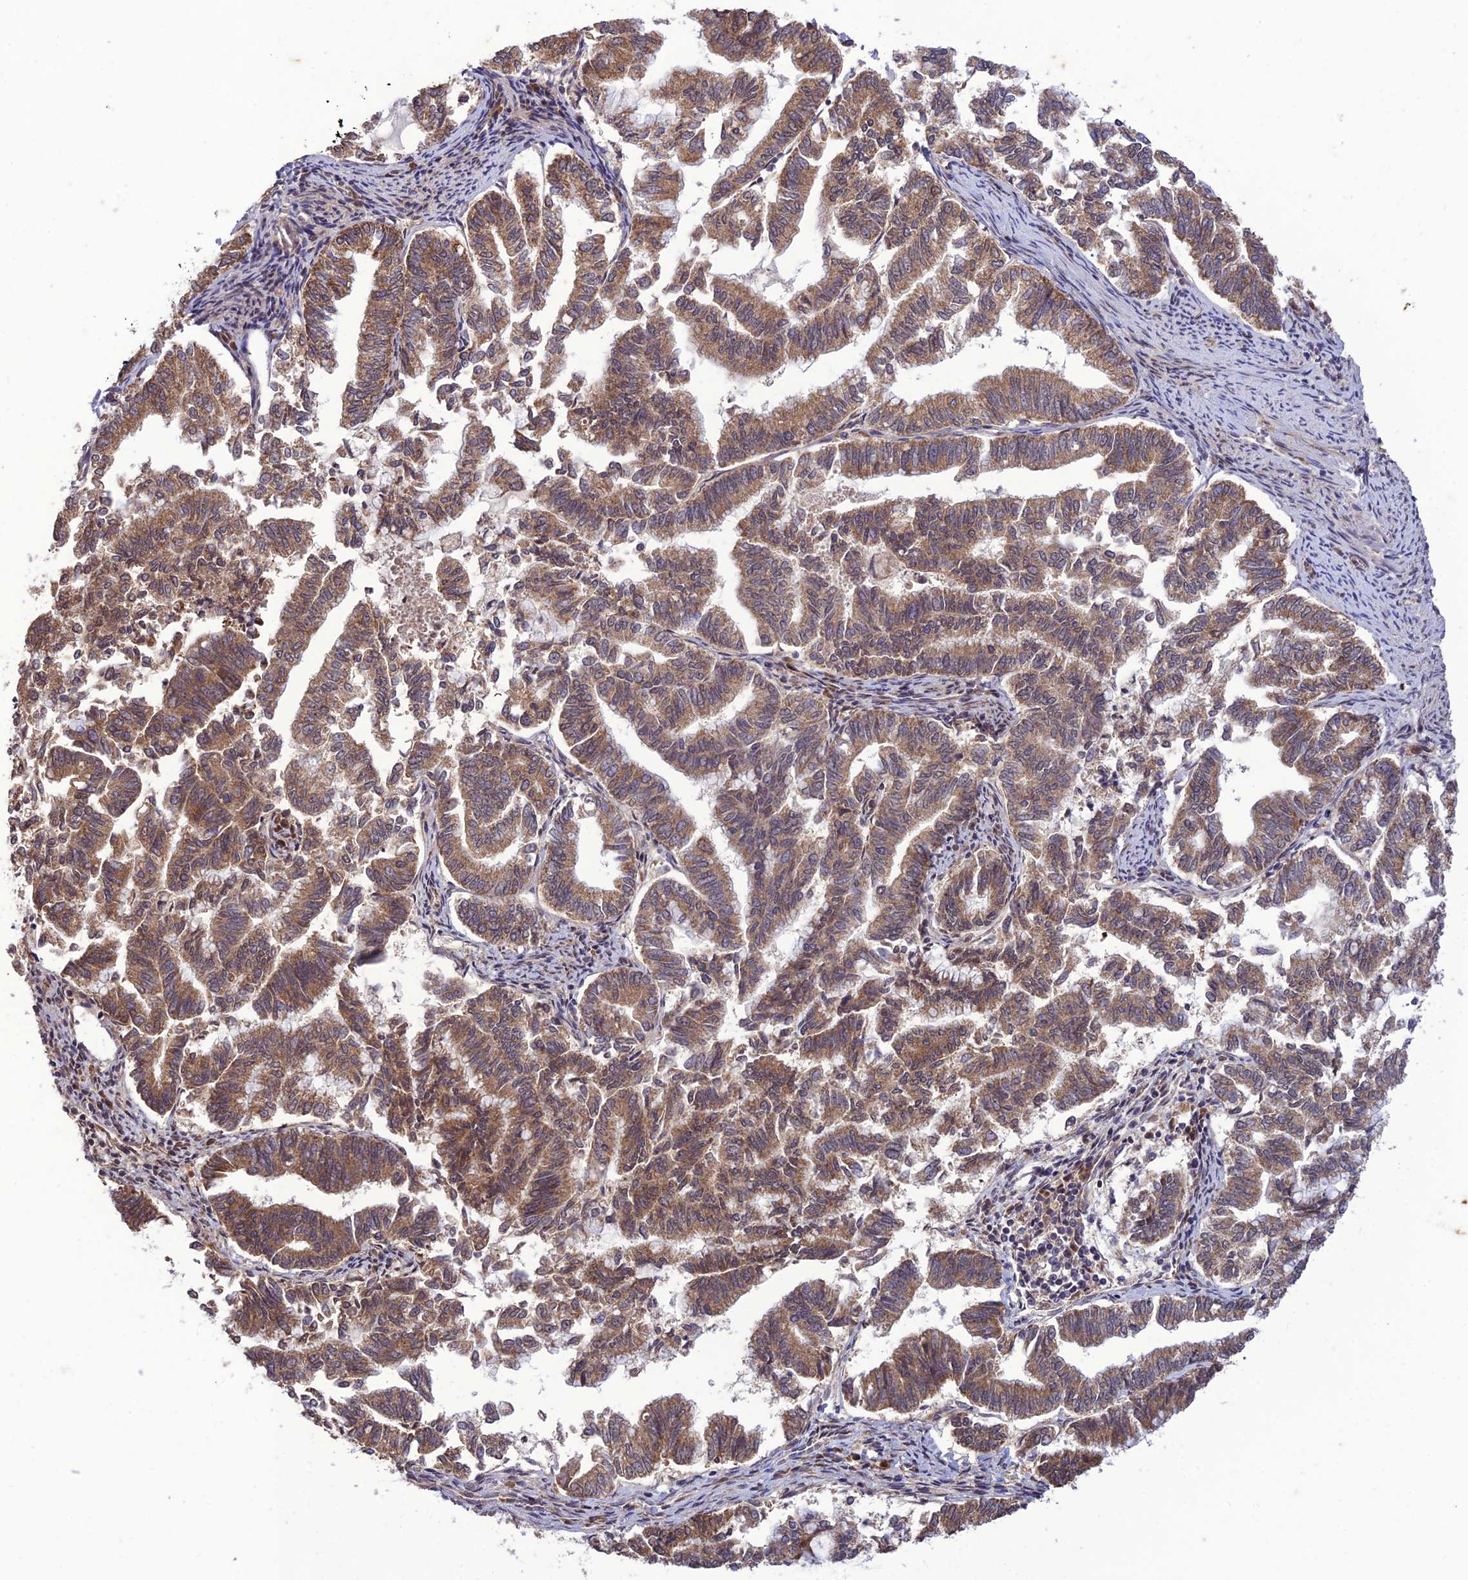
{"staining": {"intensity": "moderate", "quantity": ">75%", "location": "cytoplasmic/membranous"}, "tissue": "endometrial cancer", "cell_type": "Tumor cells", "image_type": "cancer", "snomed": [{"axis": "morphology", "description": "Adenocarcinoma, NOS"}, {"axis": "topography", "description": "Endometrium"}], "caption": "Protein expression analysis of adenocarcinoma (endometrial) shows moderate cytoplasmic/membranous positivity in about >75% of tumor cells. Using DAB (brown) and hematoxylin (blue) stains, captured at high magnification using brightfield microscopy.", "gene": "PLEKHG2", "patient": {"sex": "female", "age": 79}}